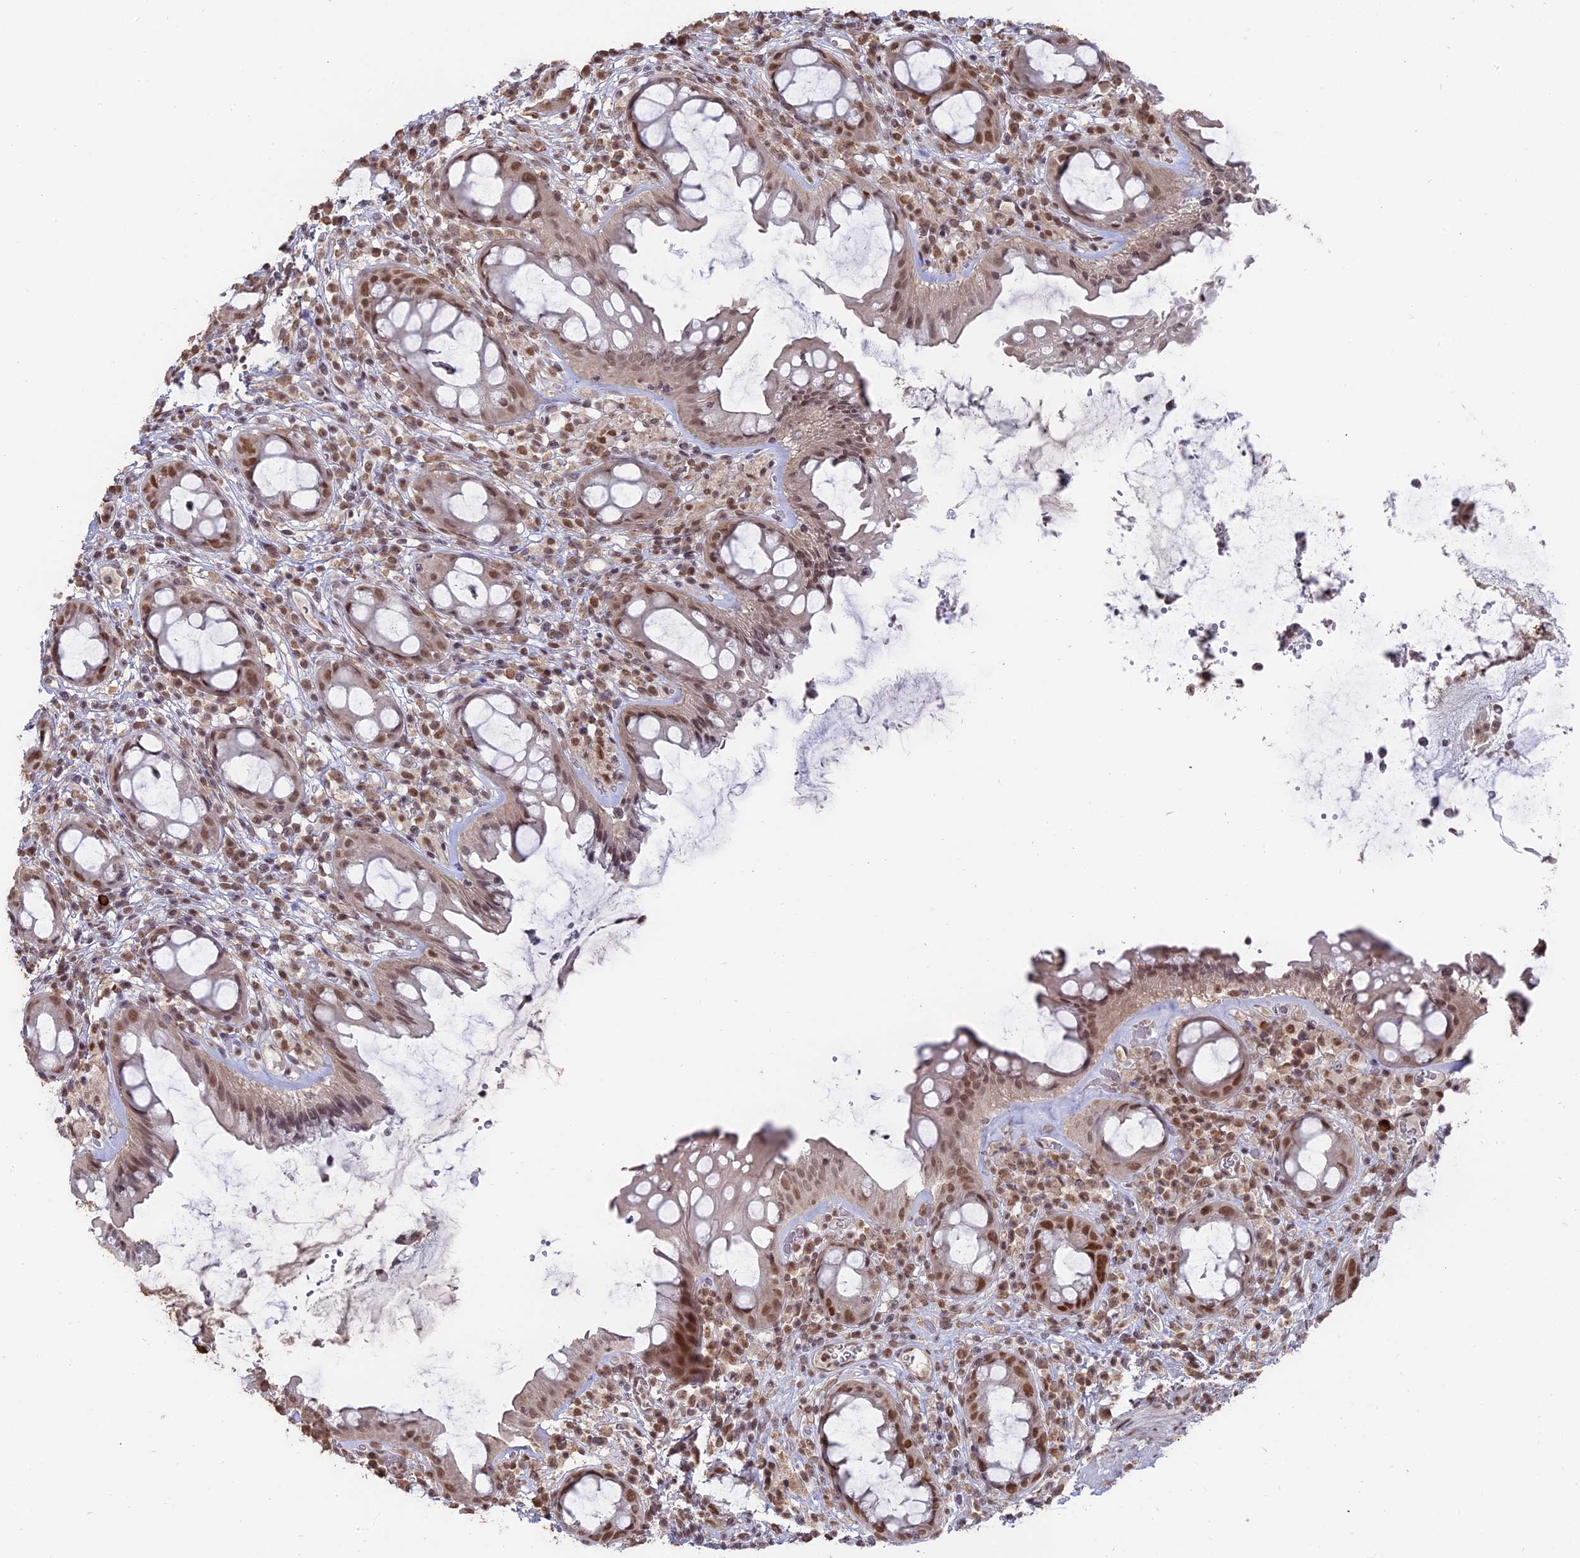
{"staining": {"intensity": "moderate", "quantity": ">75%", "location": "nuclear"}, "tissue": "rectum", "cell_type": "Glandular cells", "image_type": "normal", "snomed": [{"axis": "morphology", "description": "Normal tissue, NOS"}, {"axis": "topography", "description": "Rectum"}], "caption": "IHC photomicrograph of benign human rectum stained for a protein (brown), which reveals medium levels of moderate nuclear staining in approximately >75% of glandular cells.", "gene": "NR1H3", "patient": {"sex": "female", "age": 57}}